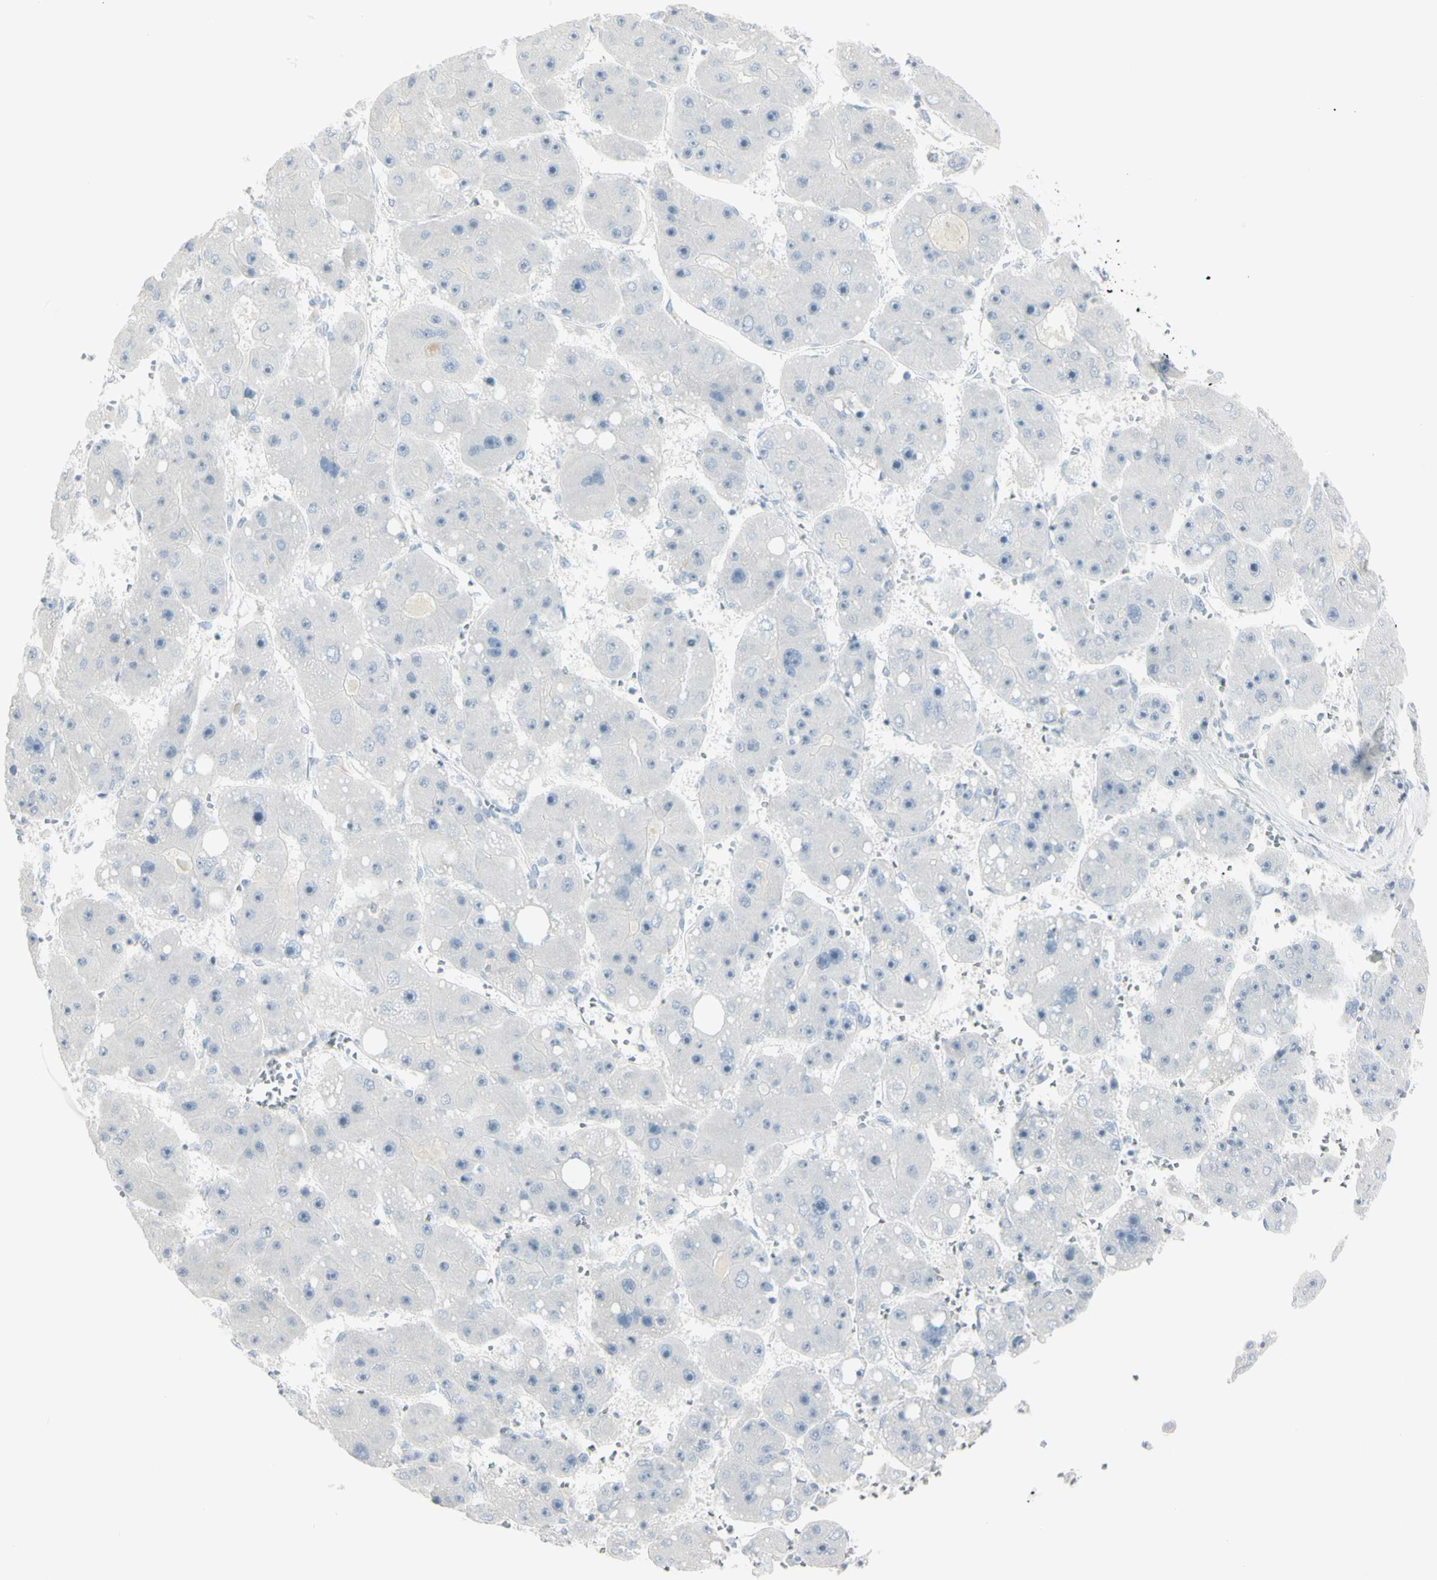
{"staining": {"intensity": "negative", "quantity": "none", "location": "none"}, "tissue": "liver cancer", "cell_type": "Tumor cells", "image_type": "cancer", "snomed": [{"axis": "morphology", "description": "Carcinoma, Hepatocellular, NOS"}, {"axis": "topography", "description": "Liver"}], "caption": "IHC histopathology image of liver cancer stained for a protein (brown), which shows no staining in tumor cells.", "gene": "PIP", "patient": {"sex": "female", "age": 61}}